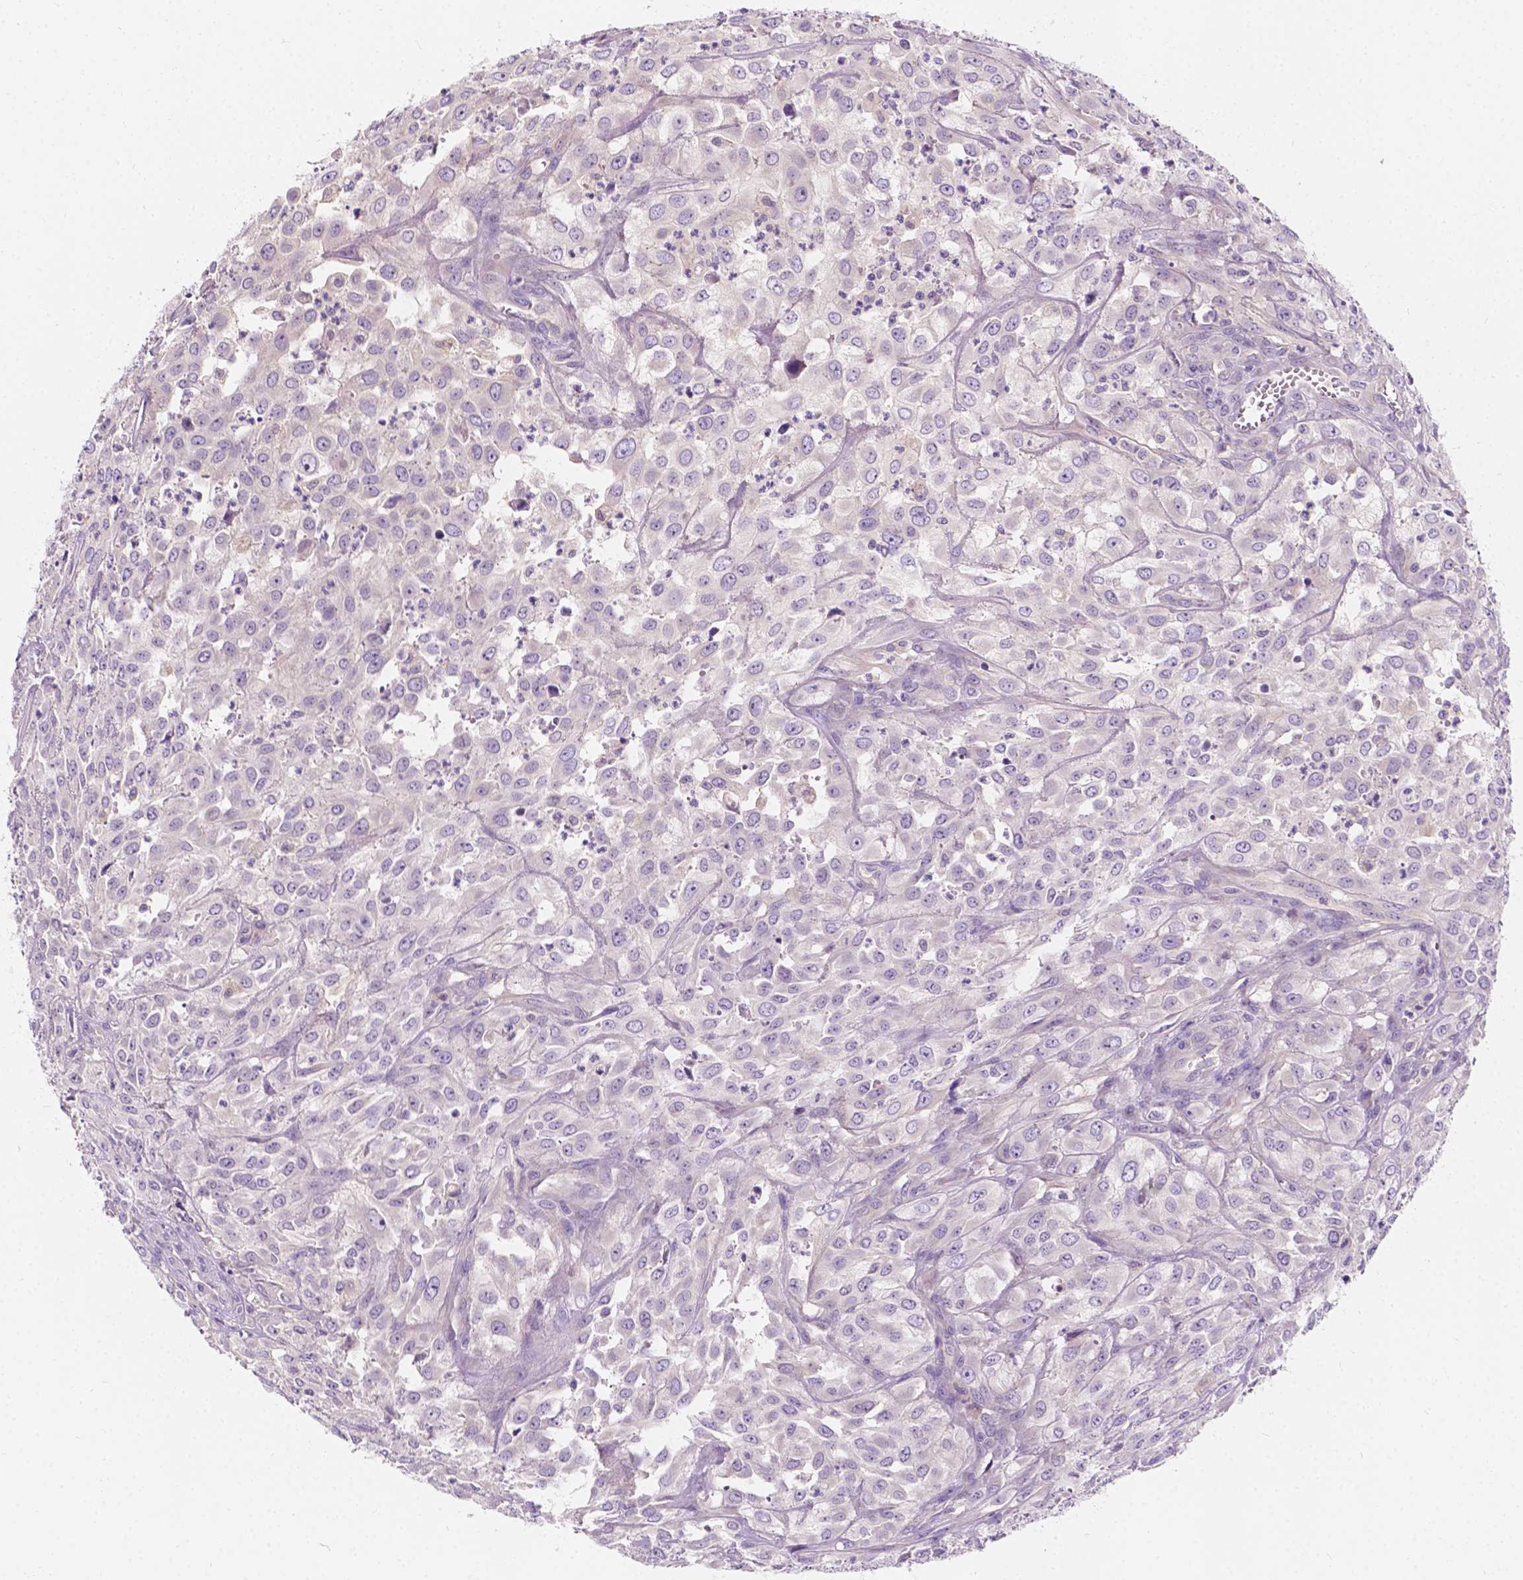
{"staining": {"intensity": "negative", "quantity": "none", "location": "none"}, "tissue": "urothelial cancer", "cell_type": "Tumor cells", "image_type": "cancer", "snomed": [{"axis": "morphology", "description": "Urothelial carcinoma, High grade"}, {"axis": "topography", "description": "Urinary bladder"}], "caption": "There is no significant positivity in tumor cells of urothelial cancer. (Brightfield microscopy of DAB (3,3'-diaminobenzidine) IHC at high magnification).", "gene": "SIRT2", "patient": {"sex": "male", "age": 67}}